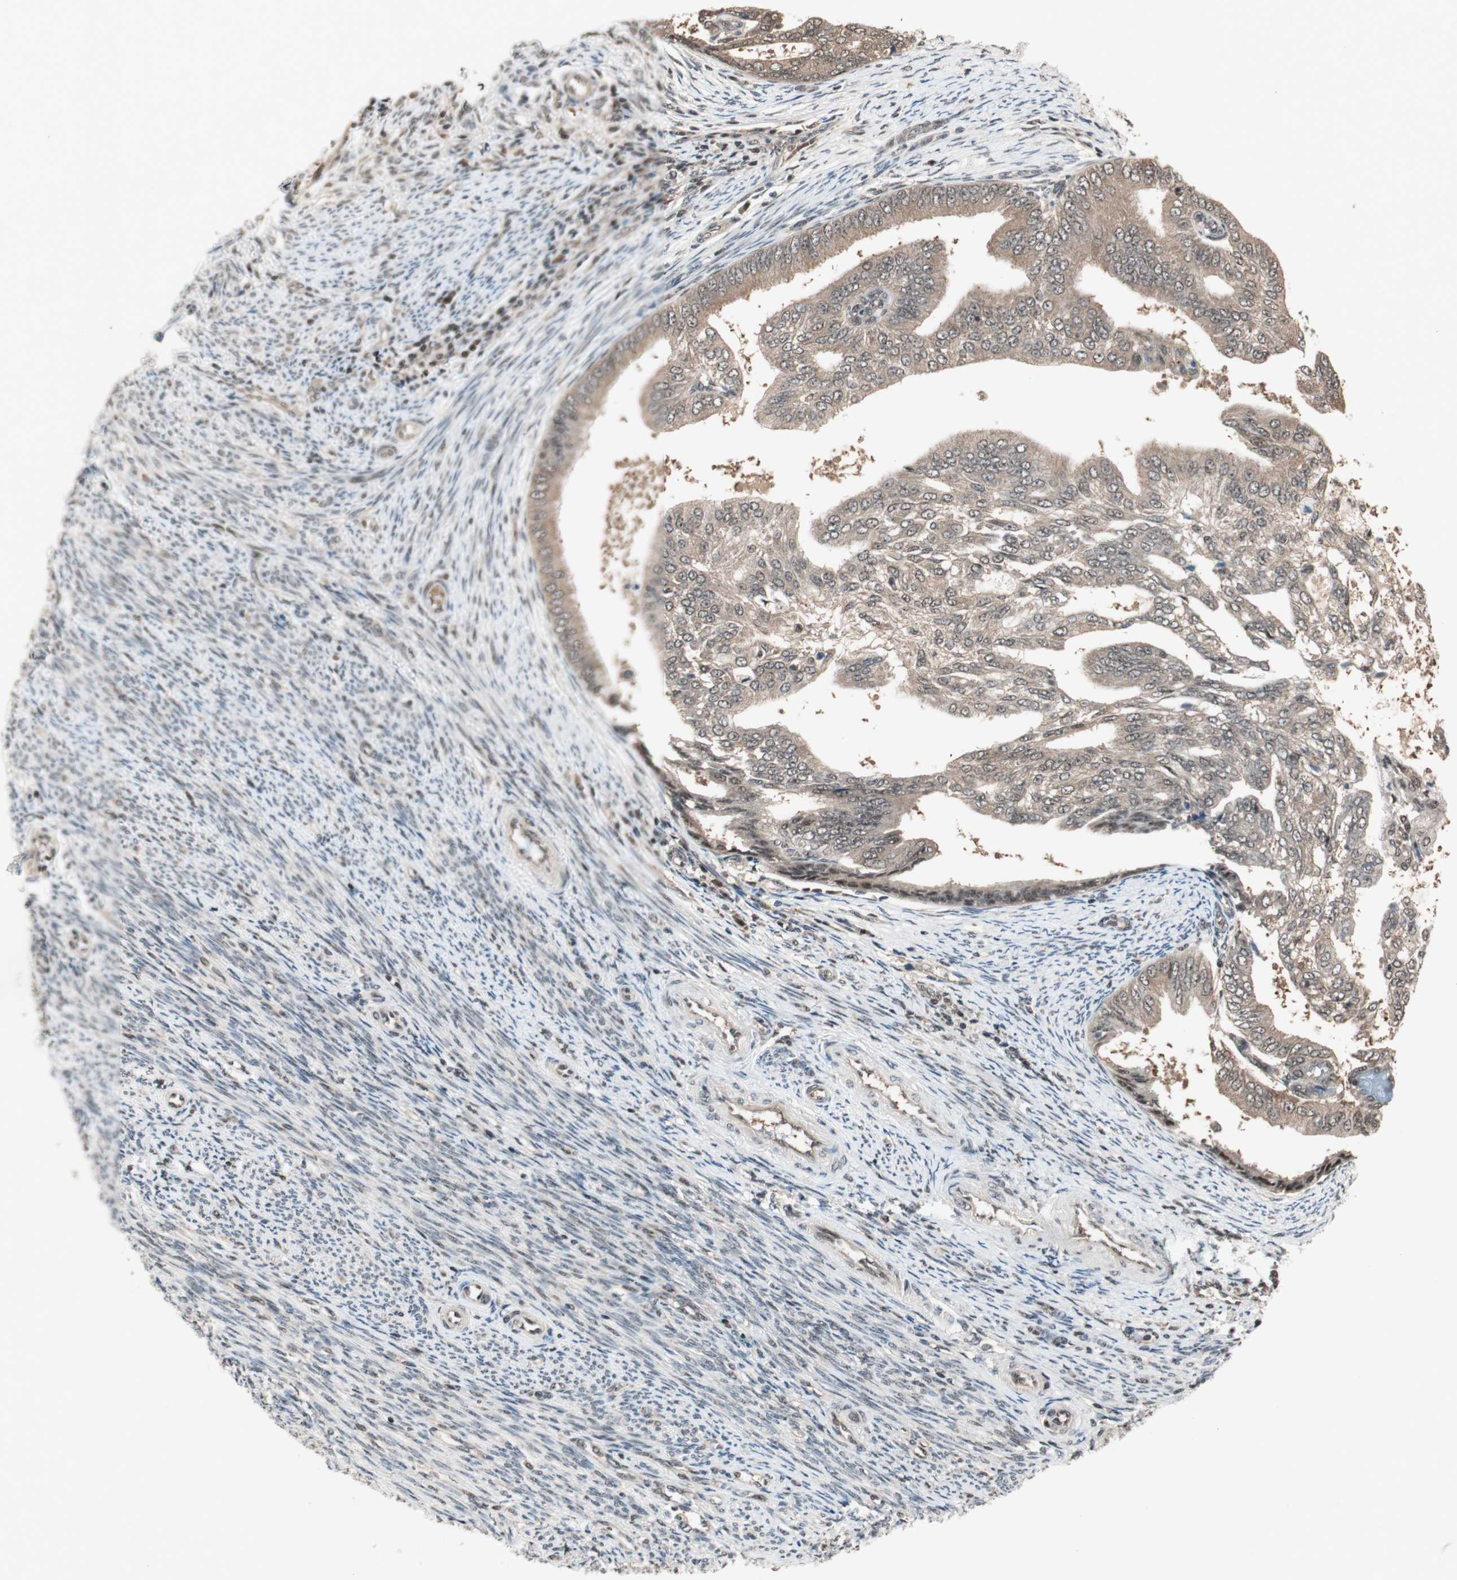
{"staining": {"intensity": "weak", "quantity": ">75%", "location": "cytoplasmic/membranous"}, "tissue": "endometrial cancer", "cell_type": "Tumor cells", "image_type": "cancer", "snomed": [{"axis": "morphology", "description": "Adenocarcinoma, NOS"}, {"axis": "topography", "description": "Endometrium"}], "caption": "This is an image of immunohistochemistry staining of endometrial cancer, which shows weak expression in the cytoplasmic/membranous of tumor cells.", "gene": "ZNF701", "patient": {"sex": "female", "age": 58}}